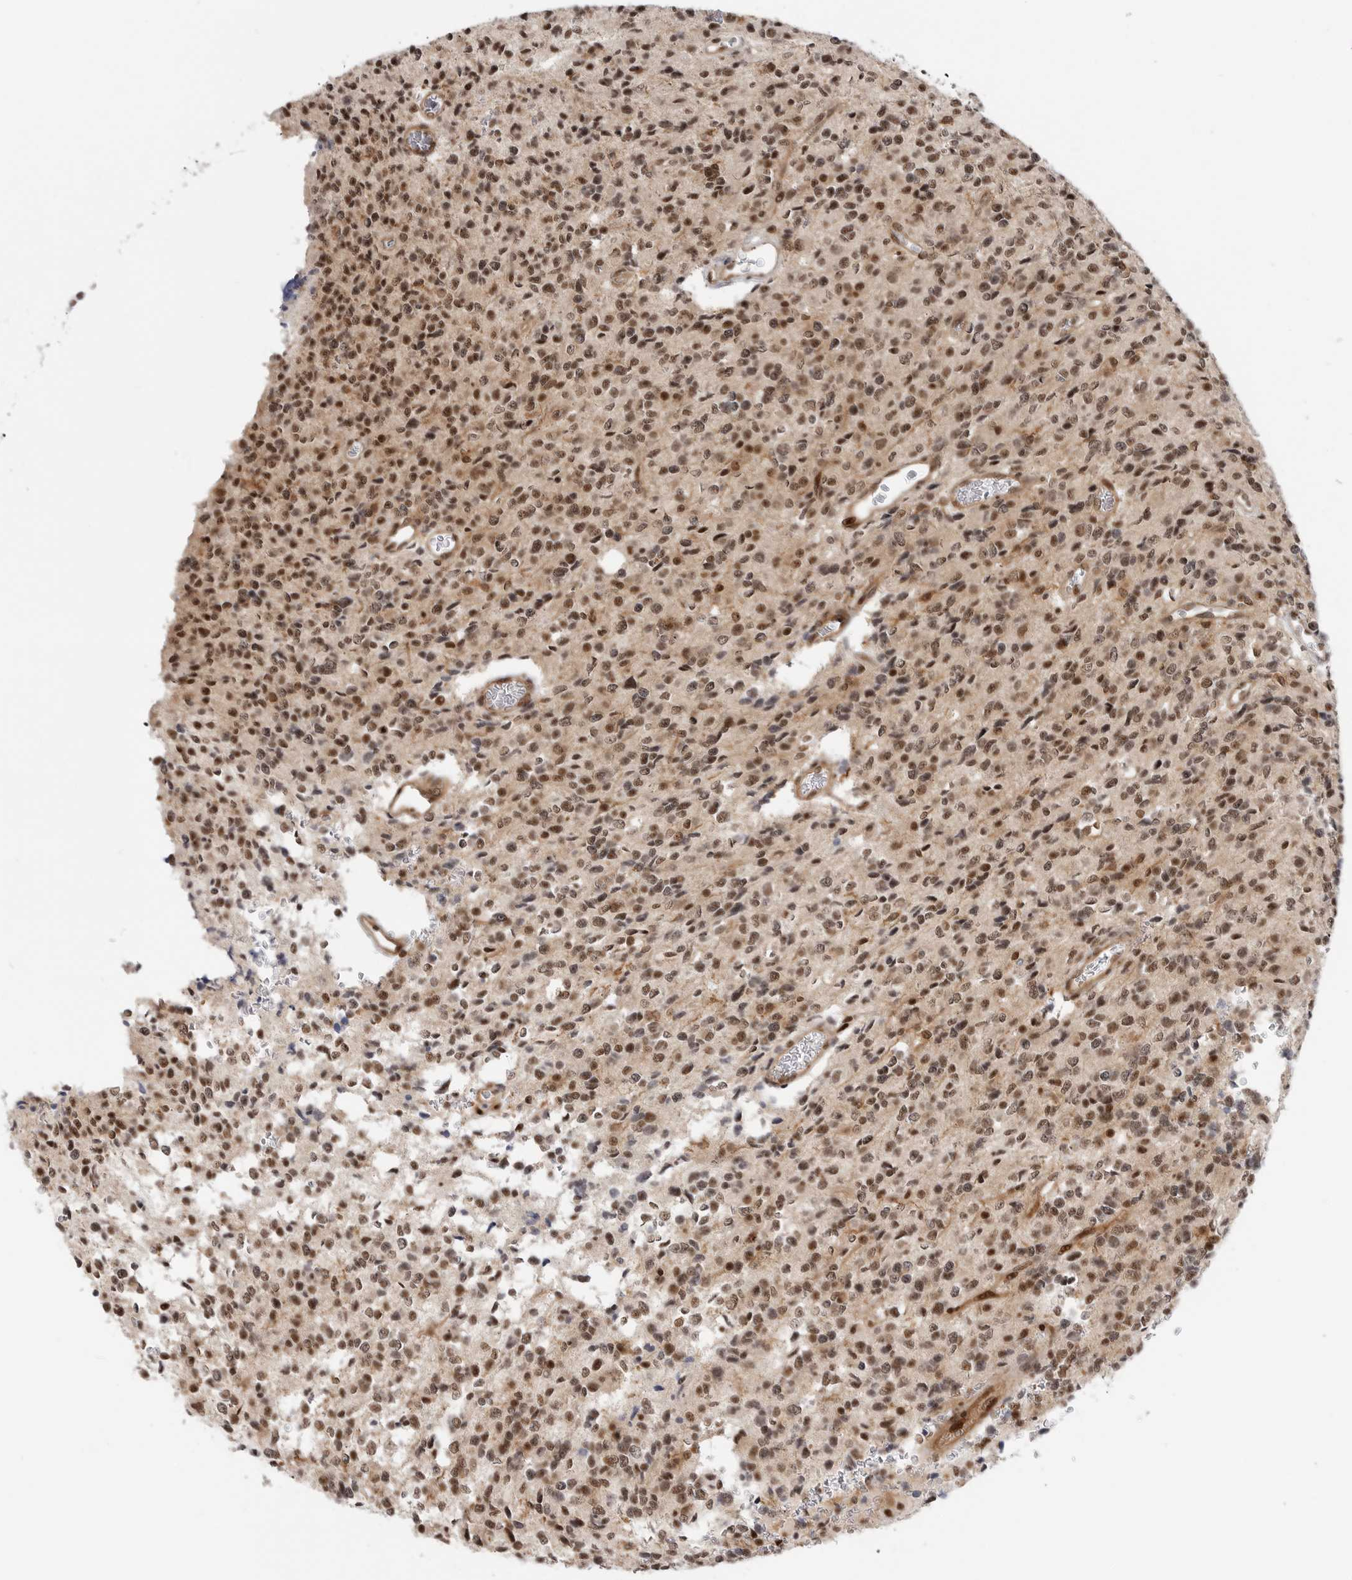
{"staining": {"intensity": "moderate", "quantity": ">75%", "location": "nuclear"}, "tissue": "glioma", "cell_type": "Tumor cells", "image_type": "cancer", "snomed": [{"axis": "morphology", "description": "Glioma, malignant, High grade"}, {"axis": "topography", "description": "Brain"}], "caption": "A photomicrograph of human glioma stained for a protein exhibits moderate nuclear brown staining in tumor cells. (Stains: DAB in brown, nuclei in blue, Microscopy: brightfield microscopy at high magnification).", "gene": "GPATCH2", "patient": {"sex": "male", "age": 34}}